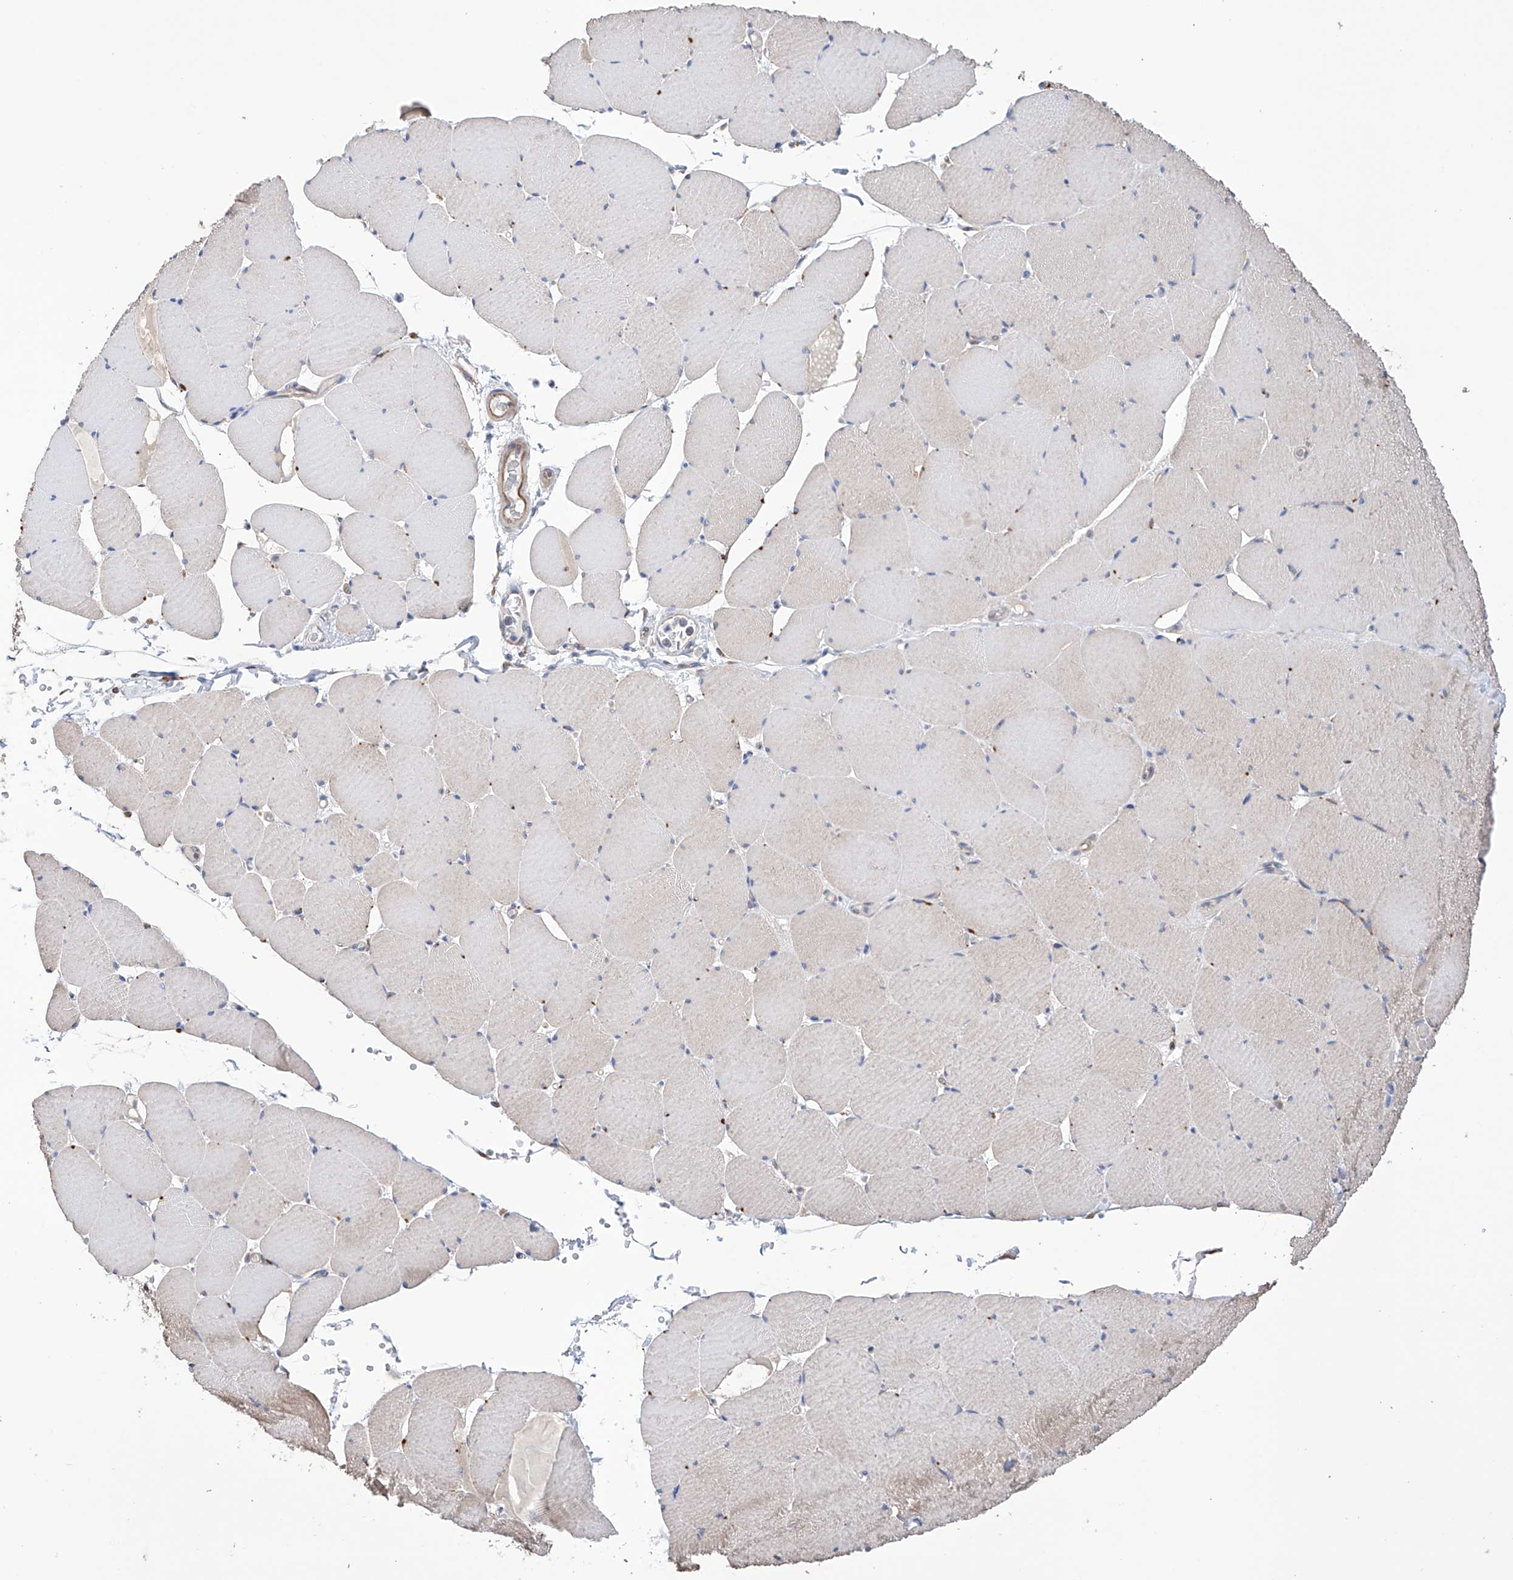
{"staining": {"intensity": "weak", "quantity": "<25%", "location": "cytoplasmic/membranous"}, "tissue": "skeletal muscle", "cell_type": "Myocytes", "image_type": "normal", "snomed": [{"axis": "morphology", "description": "Normal tissue, NOS"}, {"axis": "topography", "description": "Skeletal muscle"}, {"axis": "topography", "description": "Head-Neck"}], "caption": "Immunohistochemistry (IHC) of normal human skeletal muscle reveals no expression in myocytes. (DAB (3,3'-diaminobenzidine) IHC with hematoxylin counter stain).", "gene": "AFG1L", "patient": {"sex": "male", "age": 66}}